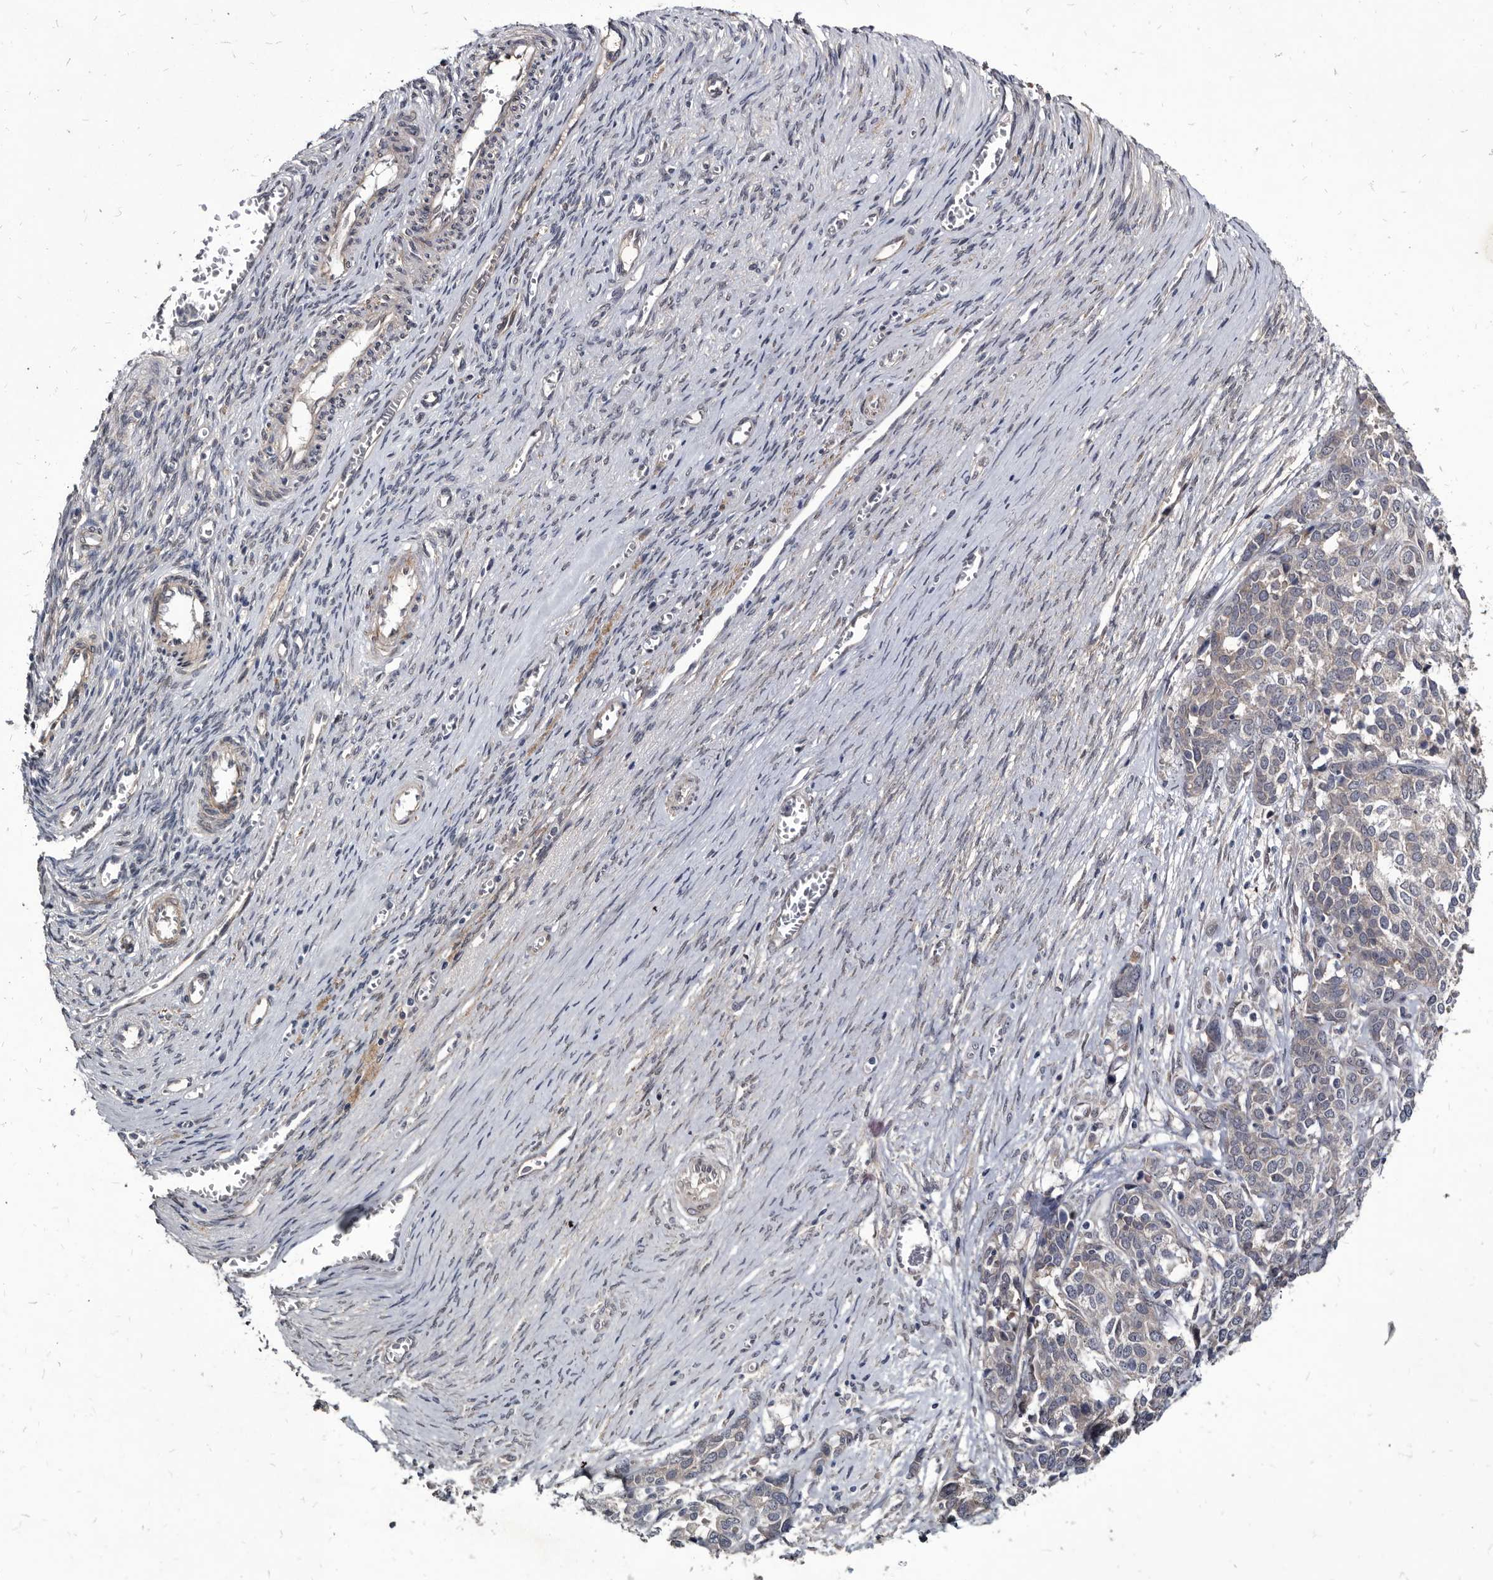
{"staining": {"intensity": "negative", "quantity": "none", "location": "none"}, "tissue": "ovarian cancer", "cell_type": "Tumor cells", "image_type": "cancer", "snomed": [{"axis": "morphology", "description": "Cystadenocarcinoma, serous, NOS"}, {"axis": "topography", "description": "Ovary"}], "caption": "This is a micrograph of IHC staining of ovarian cancer, which shows no expression in tumor cells. Brightfield microscopy of immunohistochemistry (IHC) stained with DAB (3,3'-diaminobenzidine) (brown) and hematoxylin (blue), captured at high magnification.", "gene": "PROM1", "patient": {"sex": "female", "age": 44}}